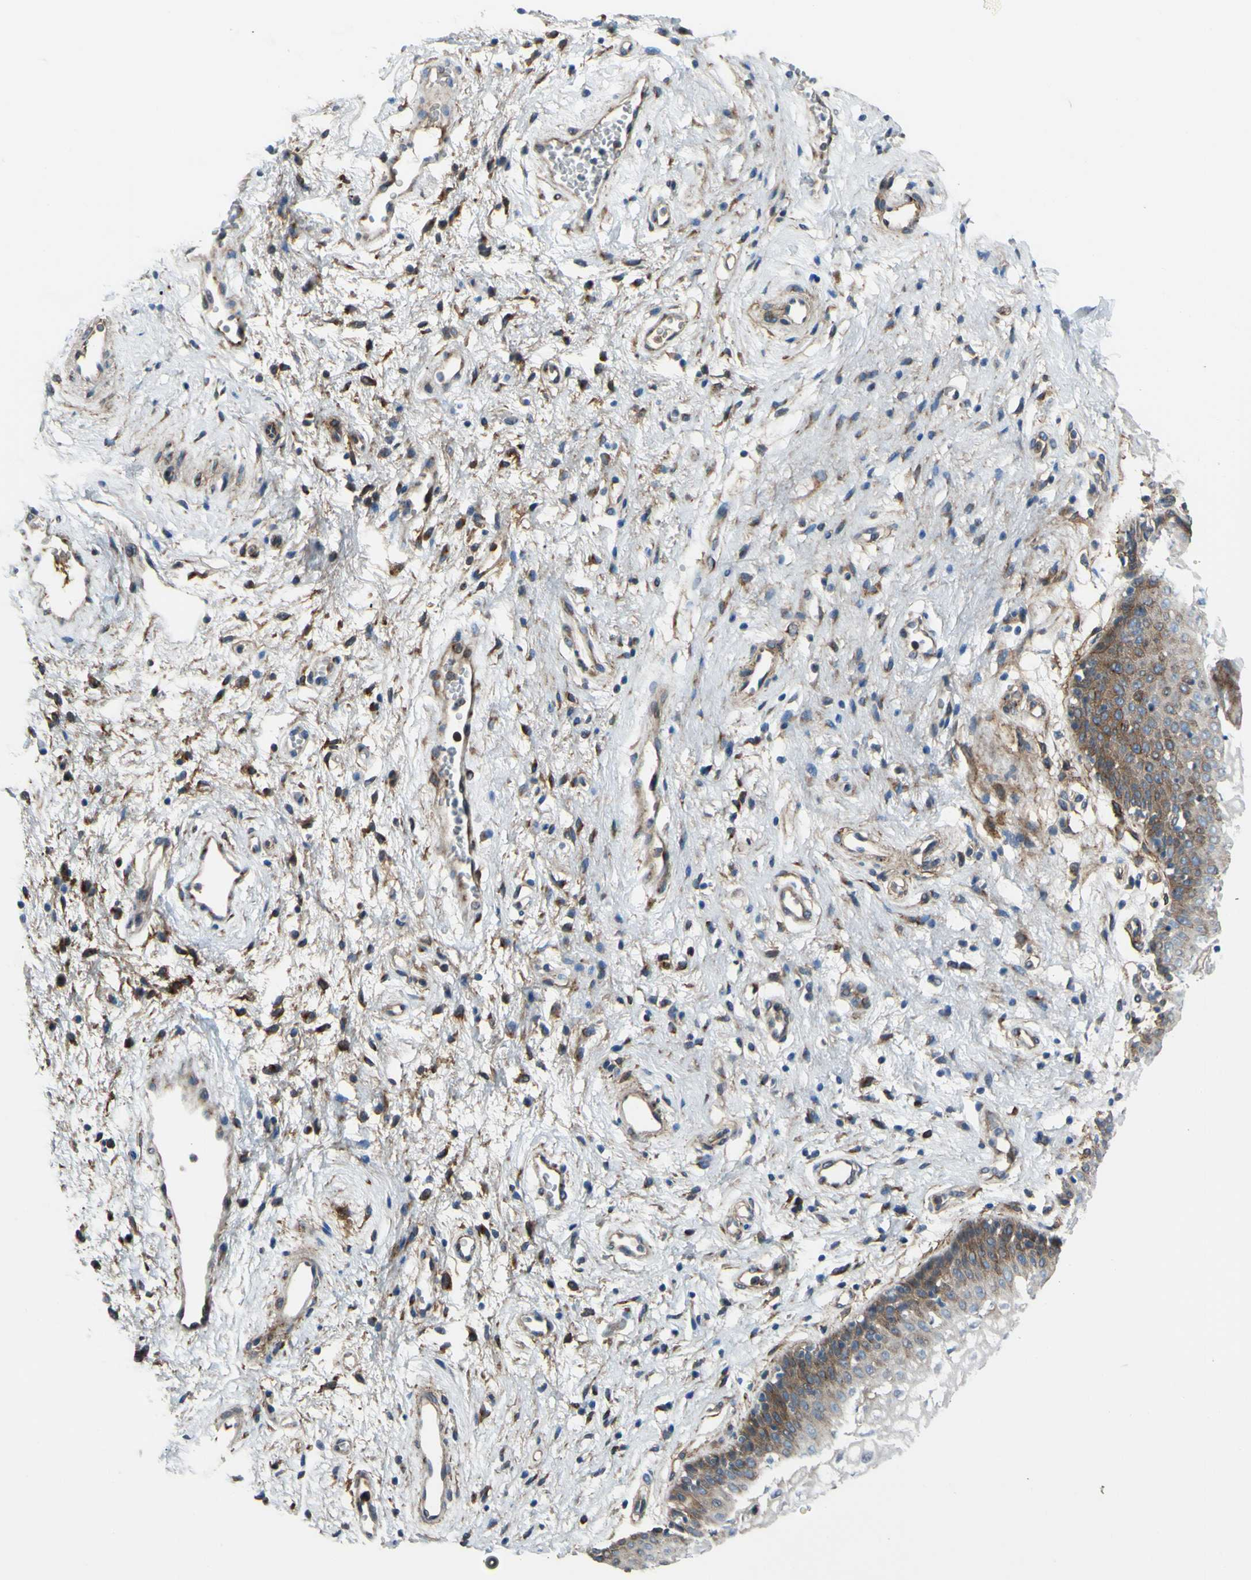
{"staining": {"intensity": "moderate", "quantity": ">75%", "location": "cytoplasmic/membranous"}, "tissue": "vagina", "cell_type": "Squamous epithelial cells", "image_type": "normal", "snomed": [{"axis": "morphology", "description": "Normal tissue, NOS"}, {"axis": "topography", "description": "Vagina"}], "caption": "High-power microscopy captured an IHC photomicrograph of unremarkable vagina, revealing moderate cytoplasmic/membranous staining in about >75% of squamous epithelial cells. The staining is performed using DAB brown chromogen to label protein expression. The nuclei are counter-stained blue using hematoxylin.", "gene": "ARHGAP1", "patient": {"sex": "female", "age": 34}}